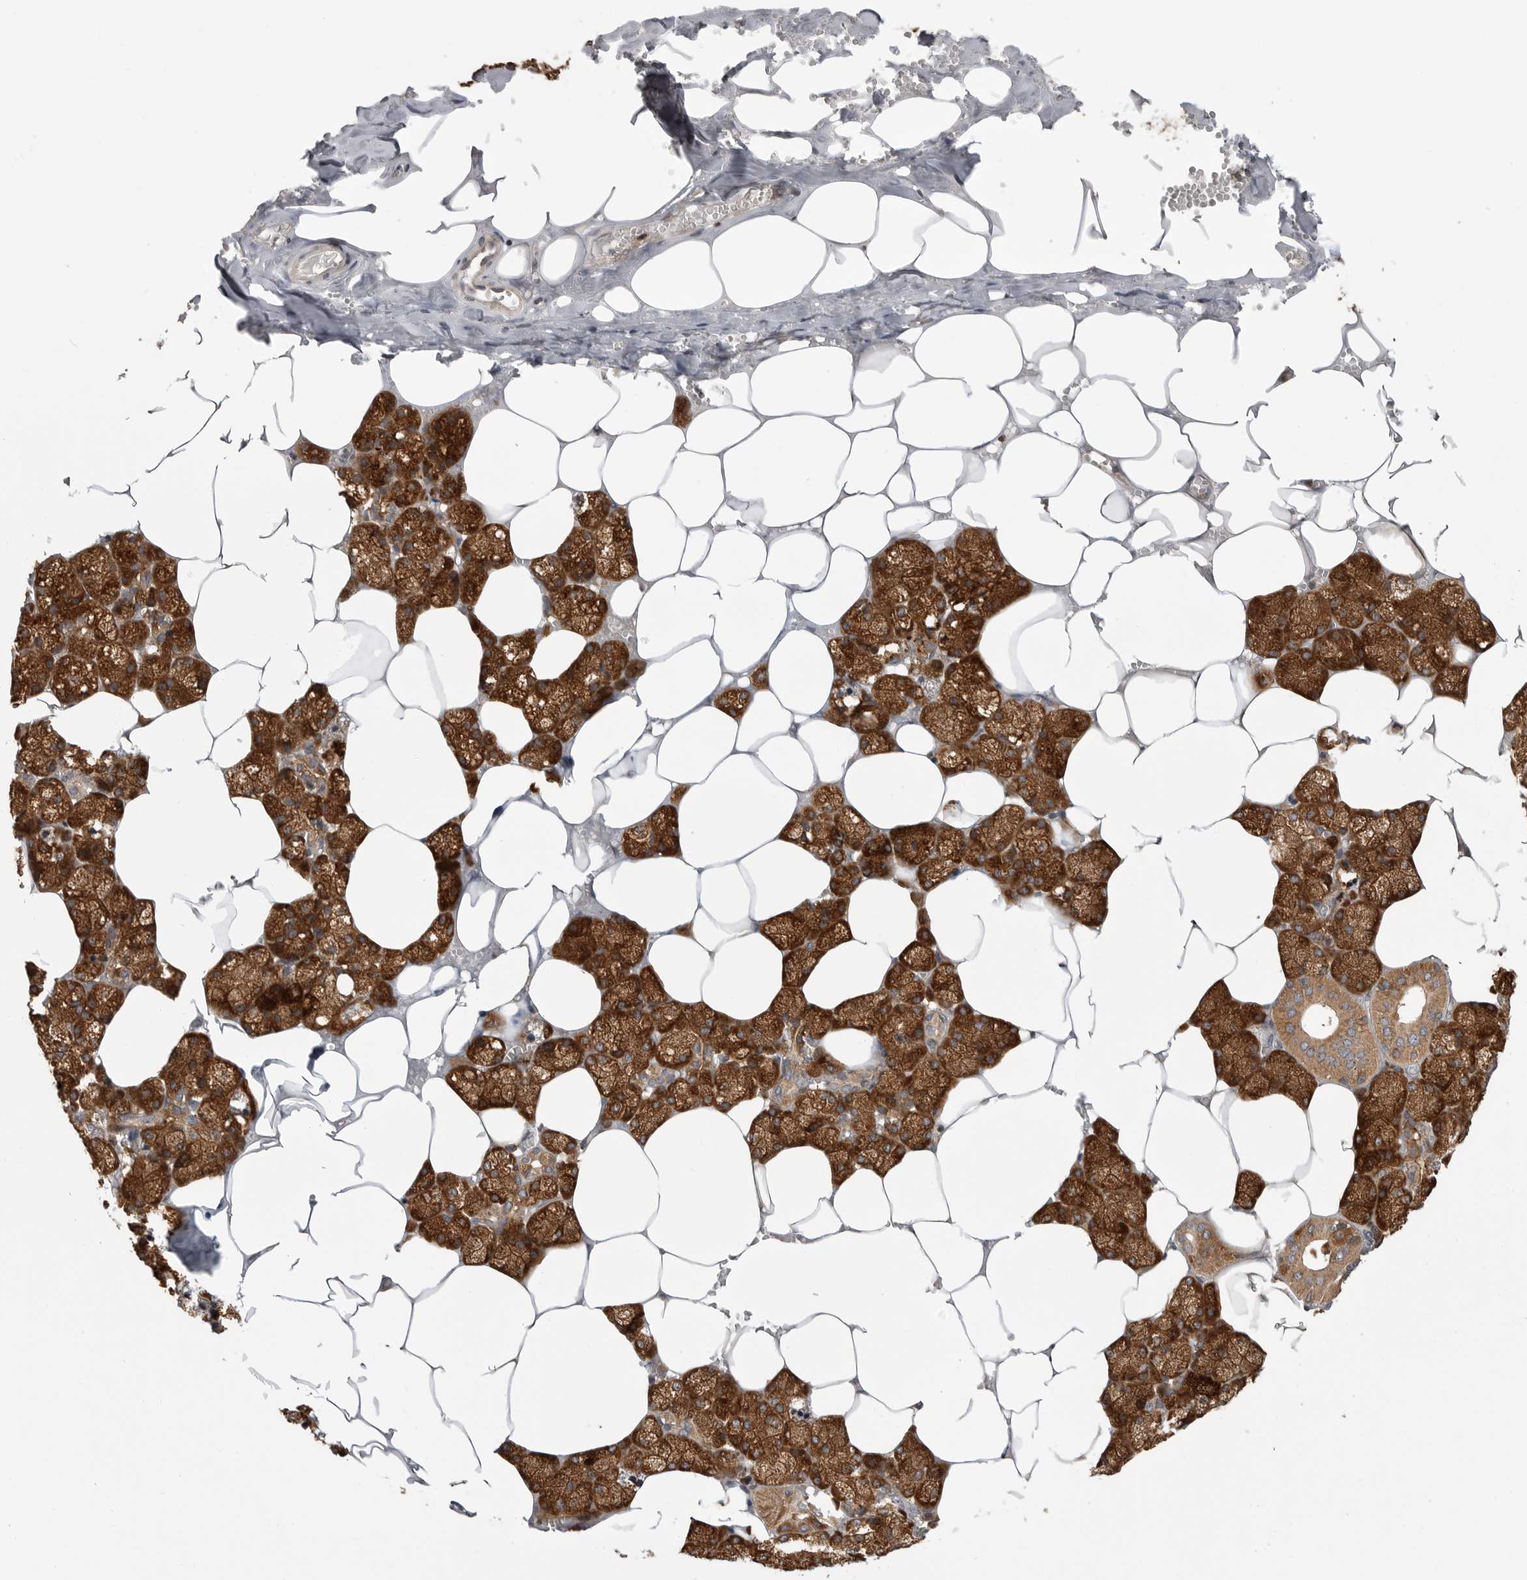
{"staining": {"intensity": "strong", "quantity": ">75%", "location": "cytoplasmic/membranous"}, "tissue": "salivary gland", "cell_type": "Glandular cells", "image_type": "normal", "snomed": [{"axis": "morphology", "description": "Normal tissue, NOS"}, {"axis": "topography", "description": "Salivary gland"}], "caption": "Protein analysis of normal salivary gland exhibits strong cytoplasmic/membranous staining in approximately >75% of glandular cells.", "gene": "OXR1", "patient": {"sex": "male", "age": 62}}